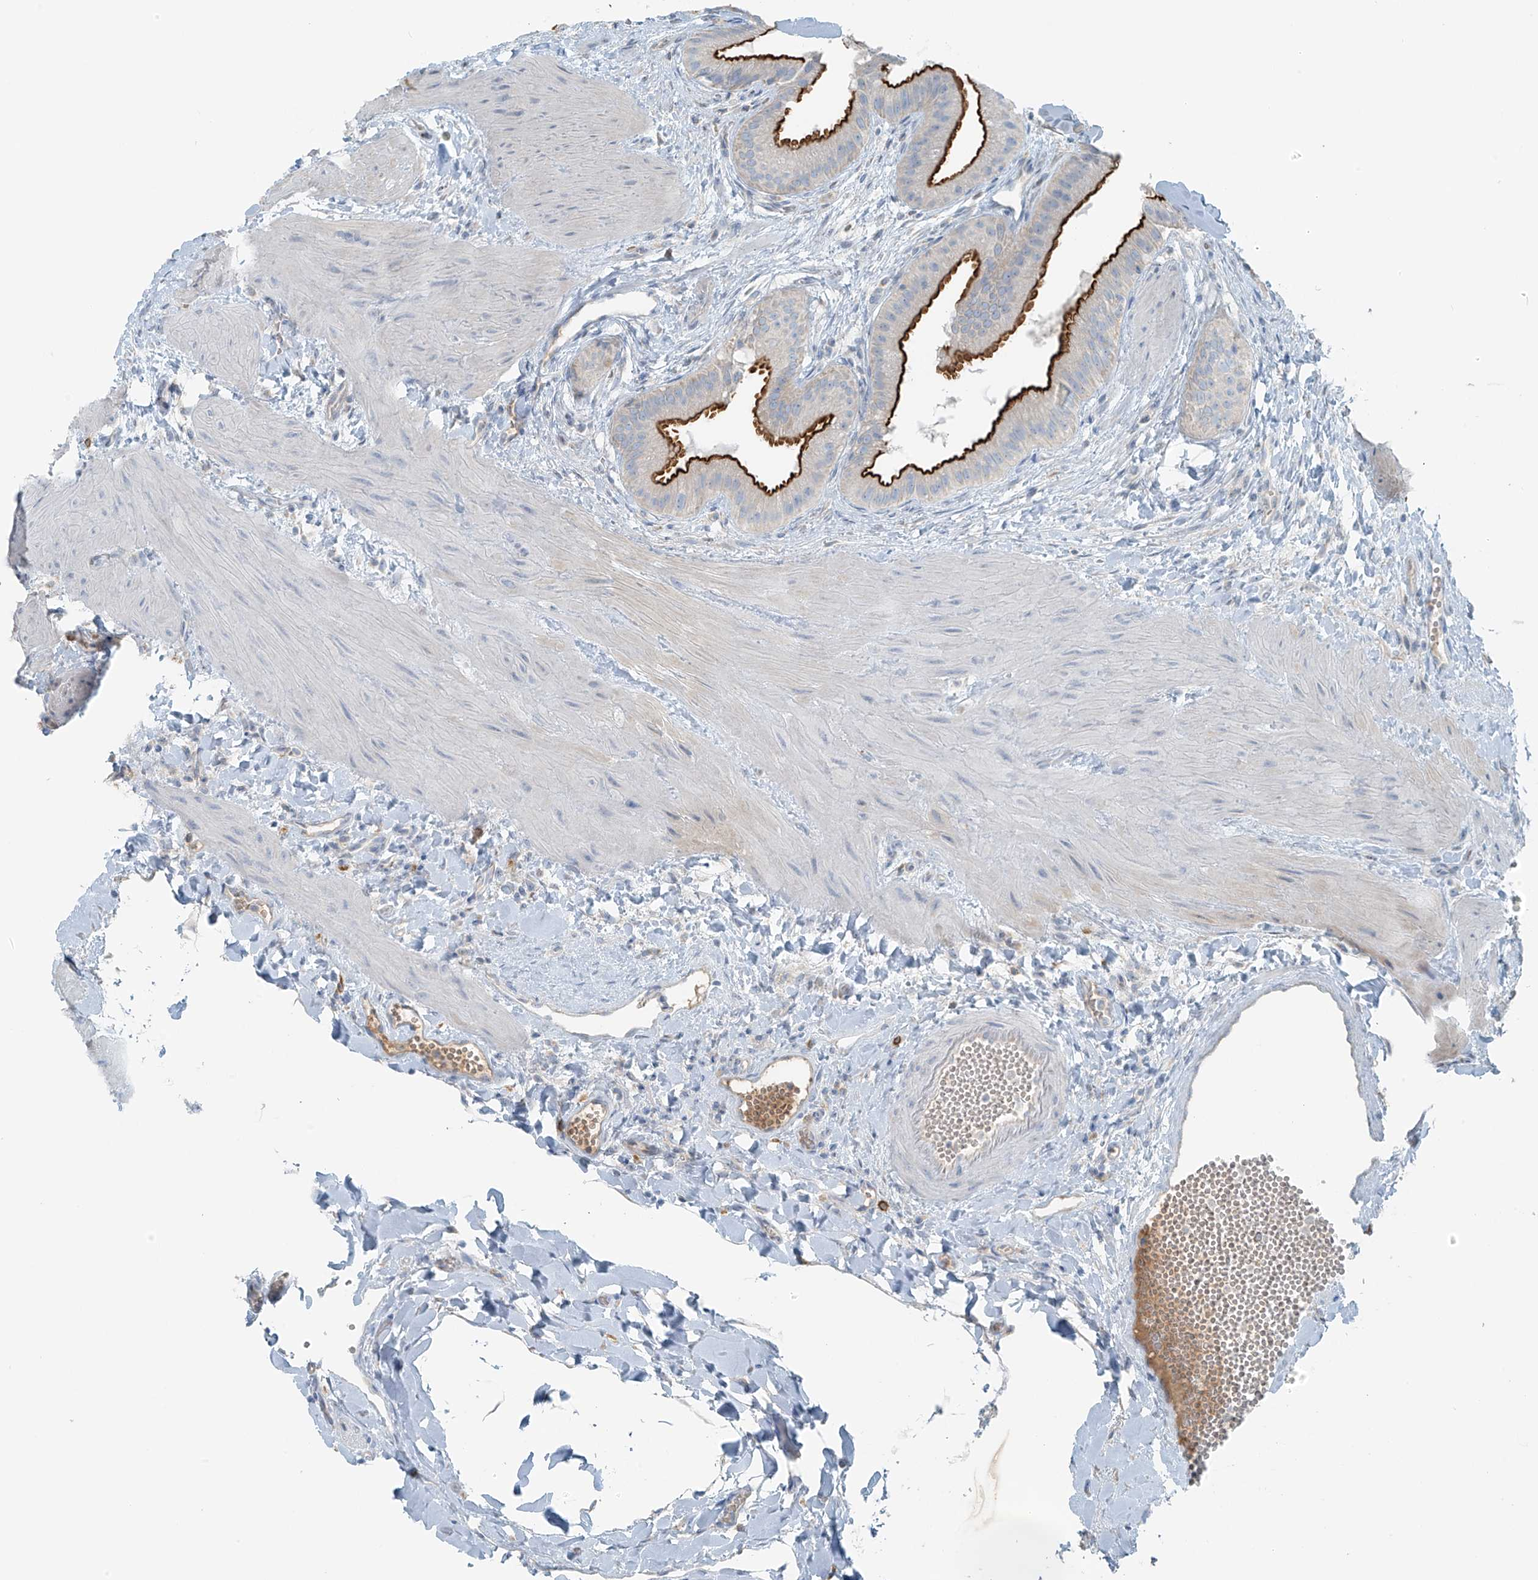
{"staining": {"intensity": "strong", "quantity": ">75%", "location": "cytoplasmic/membranous"}, "tissue": "gallbladder", "cell_type": "Glandular cells", "image_type": "normal", "snomed": [{"axis": "morphology", "description": "Normal tissue, NOS"}, {"axis": "topography", "description": "Gallbladder"}], "caption": "This image shows immunohistochemistry staining of unremarkable gallbladder, with high strong cytoplasmic/membranous expression in approximately >75% of glandular cells.", "gene": "FAM131C", "patient": {"sex": "male", "age": 55}}